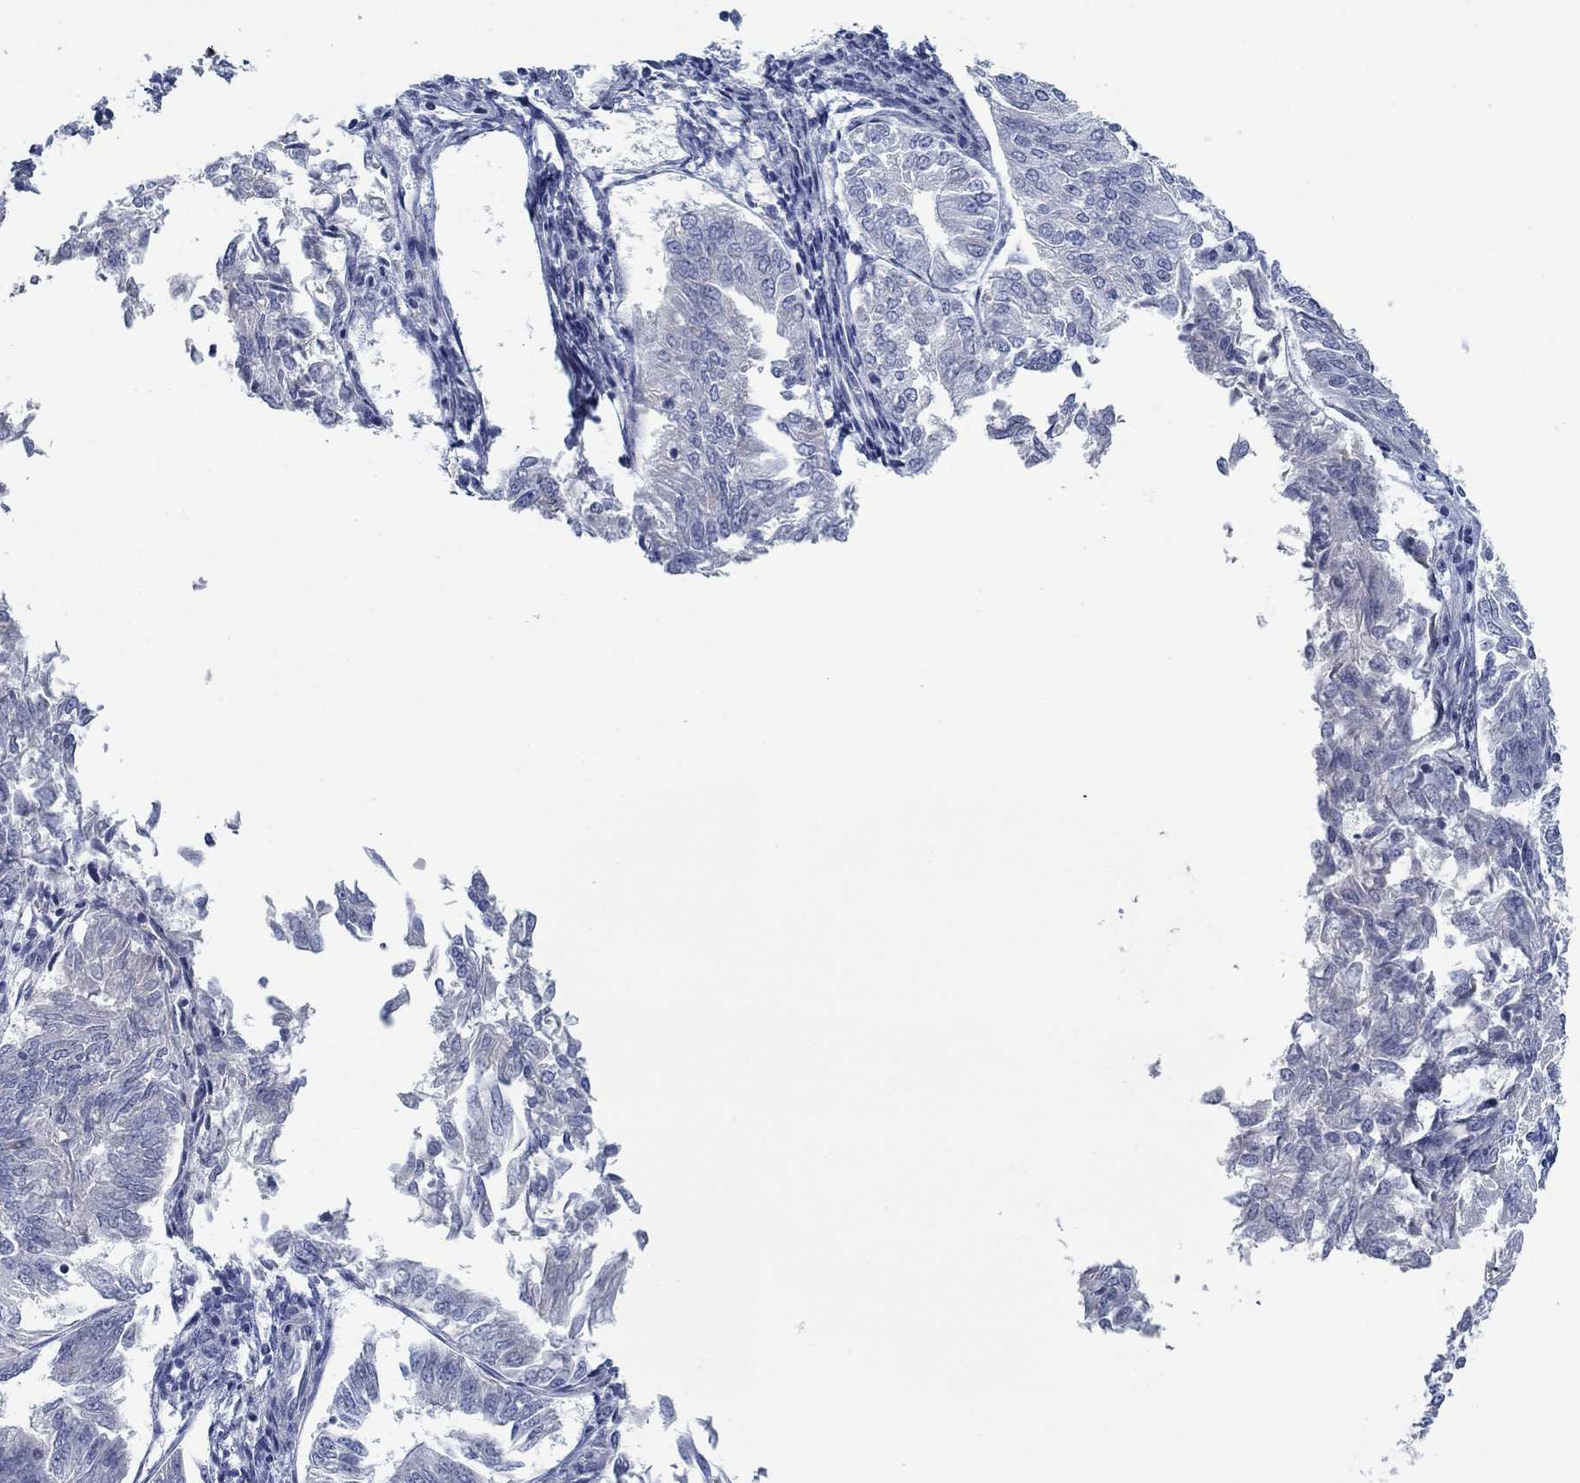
{"staining": {"intensity": "negative", "quantity": "none", "location": "none"}, "tissue": "endometrial cancer", "cell_type": "Tumor cells", "image_type": "cancer", "snomed": [{"axis": "morphology", "description": "Adenocarcinoma, NOS"}, {"axis": "topography", "description": "Endometrium"}], "caption": "An IHC micrograph of endometrial cancer (adenocarcinoma) is shown. There is no staining in tumor cells of endometrial cancer (adenocarcinoma).", "gene": "APOC3", "patient": {"sex": "female", "age": 58}}